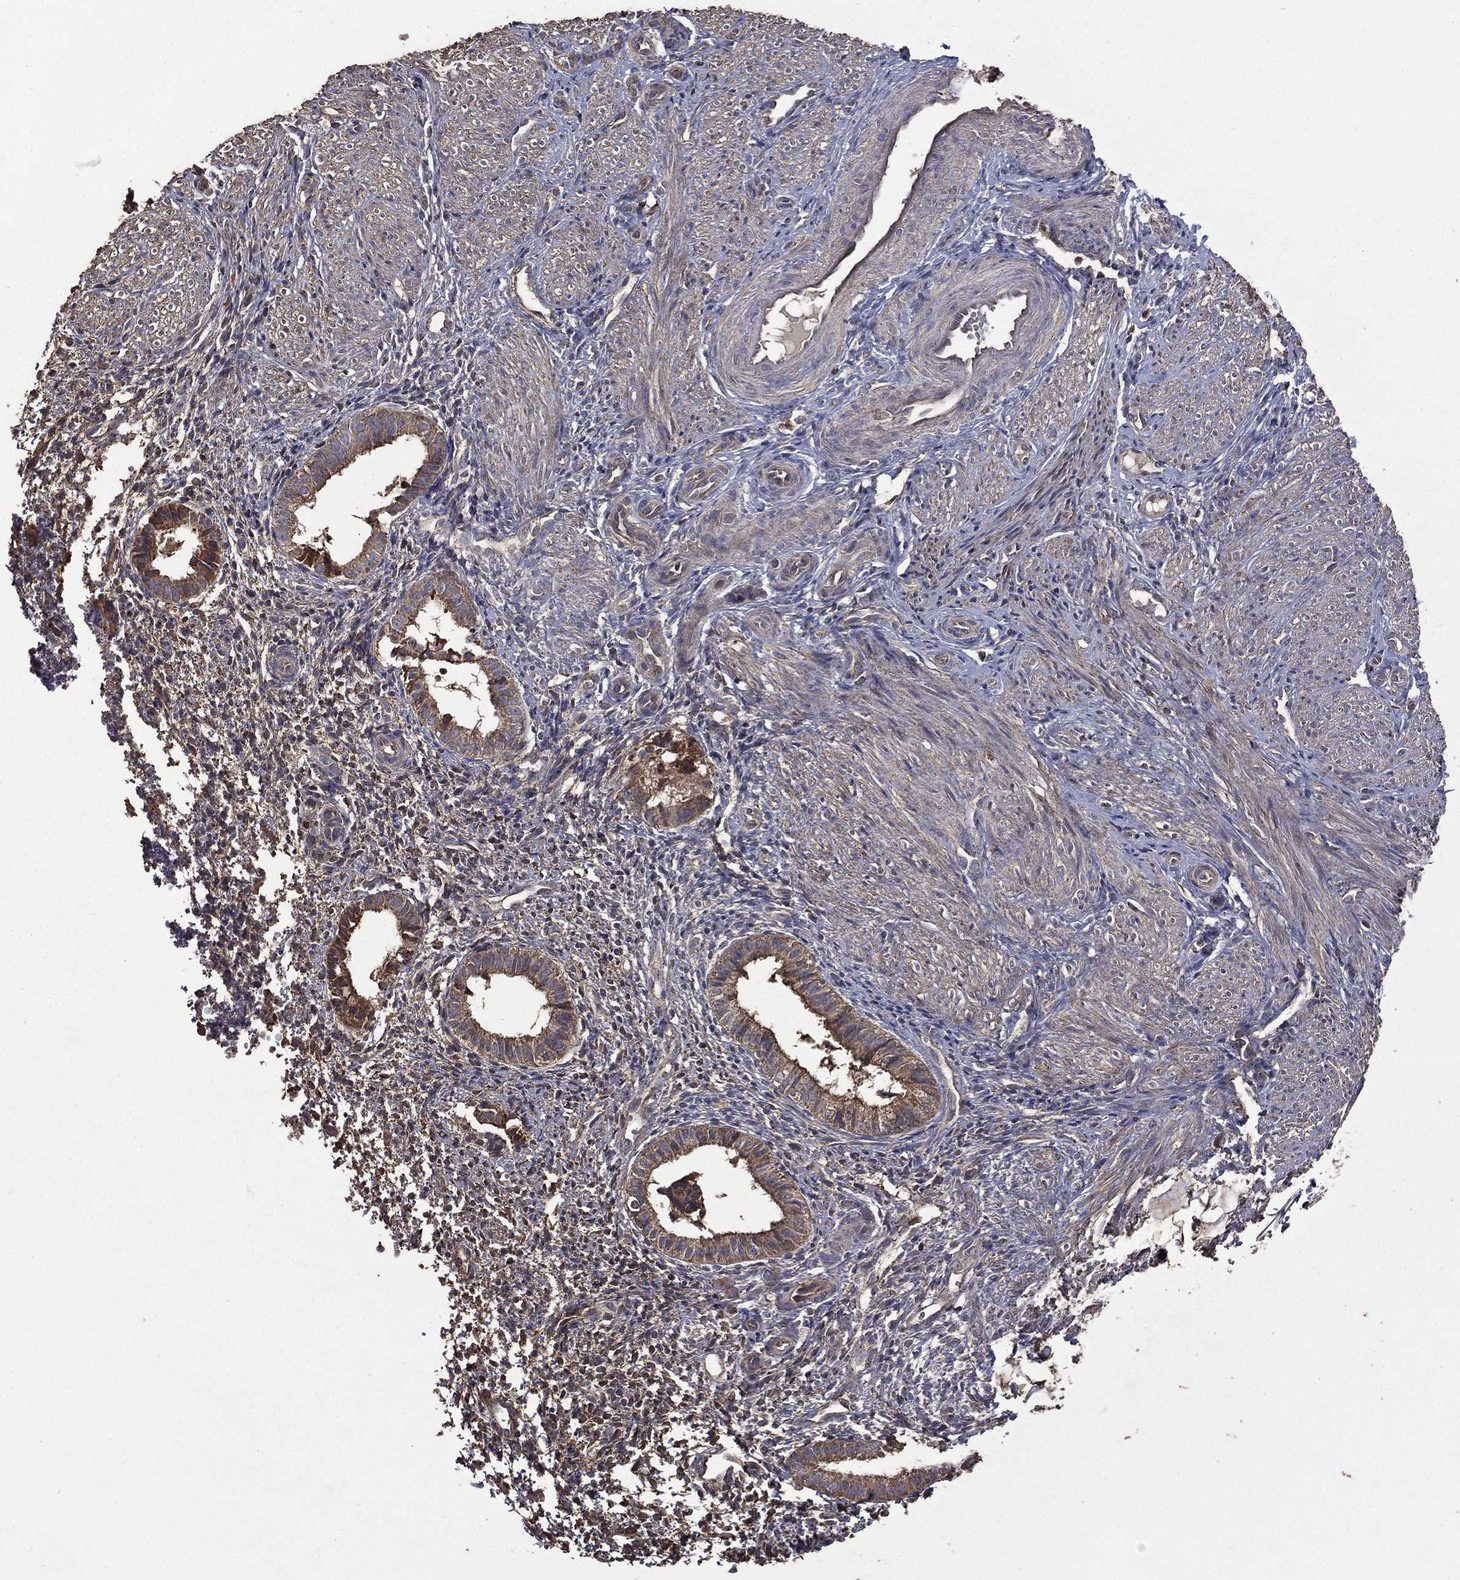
{"staining": {"intensity": "negative", "quantity": "none", "location": "none"}, "tissue": "endometrium", "cell_type": "Cells in endometrial stroma", "image_type": "normal", "snomed": [{"axis": "morphology", "description": "Normal tissue, NOS"}, {"axis": "topography", "description": "Endometrium"}], "caption": "This is an immunohistochemistry micrograph of benign endometrium. There is no positivity in cells in endometrial stroma.", "gene": "METTL27", "patient": {"sex": "female", "age": 47}}